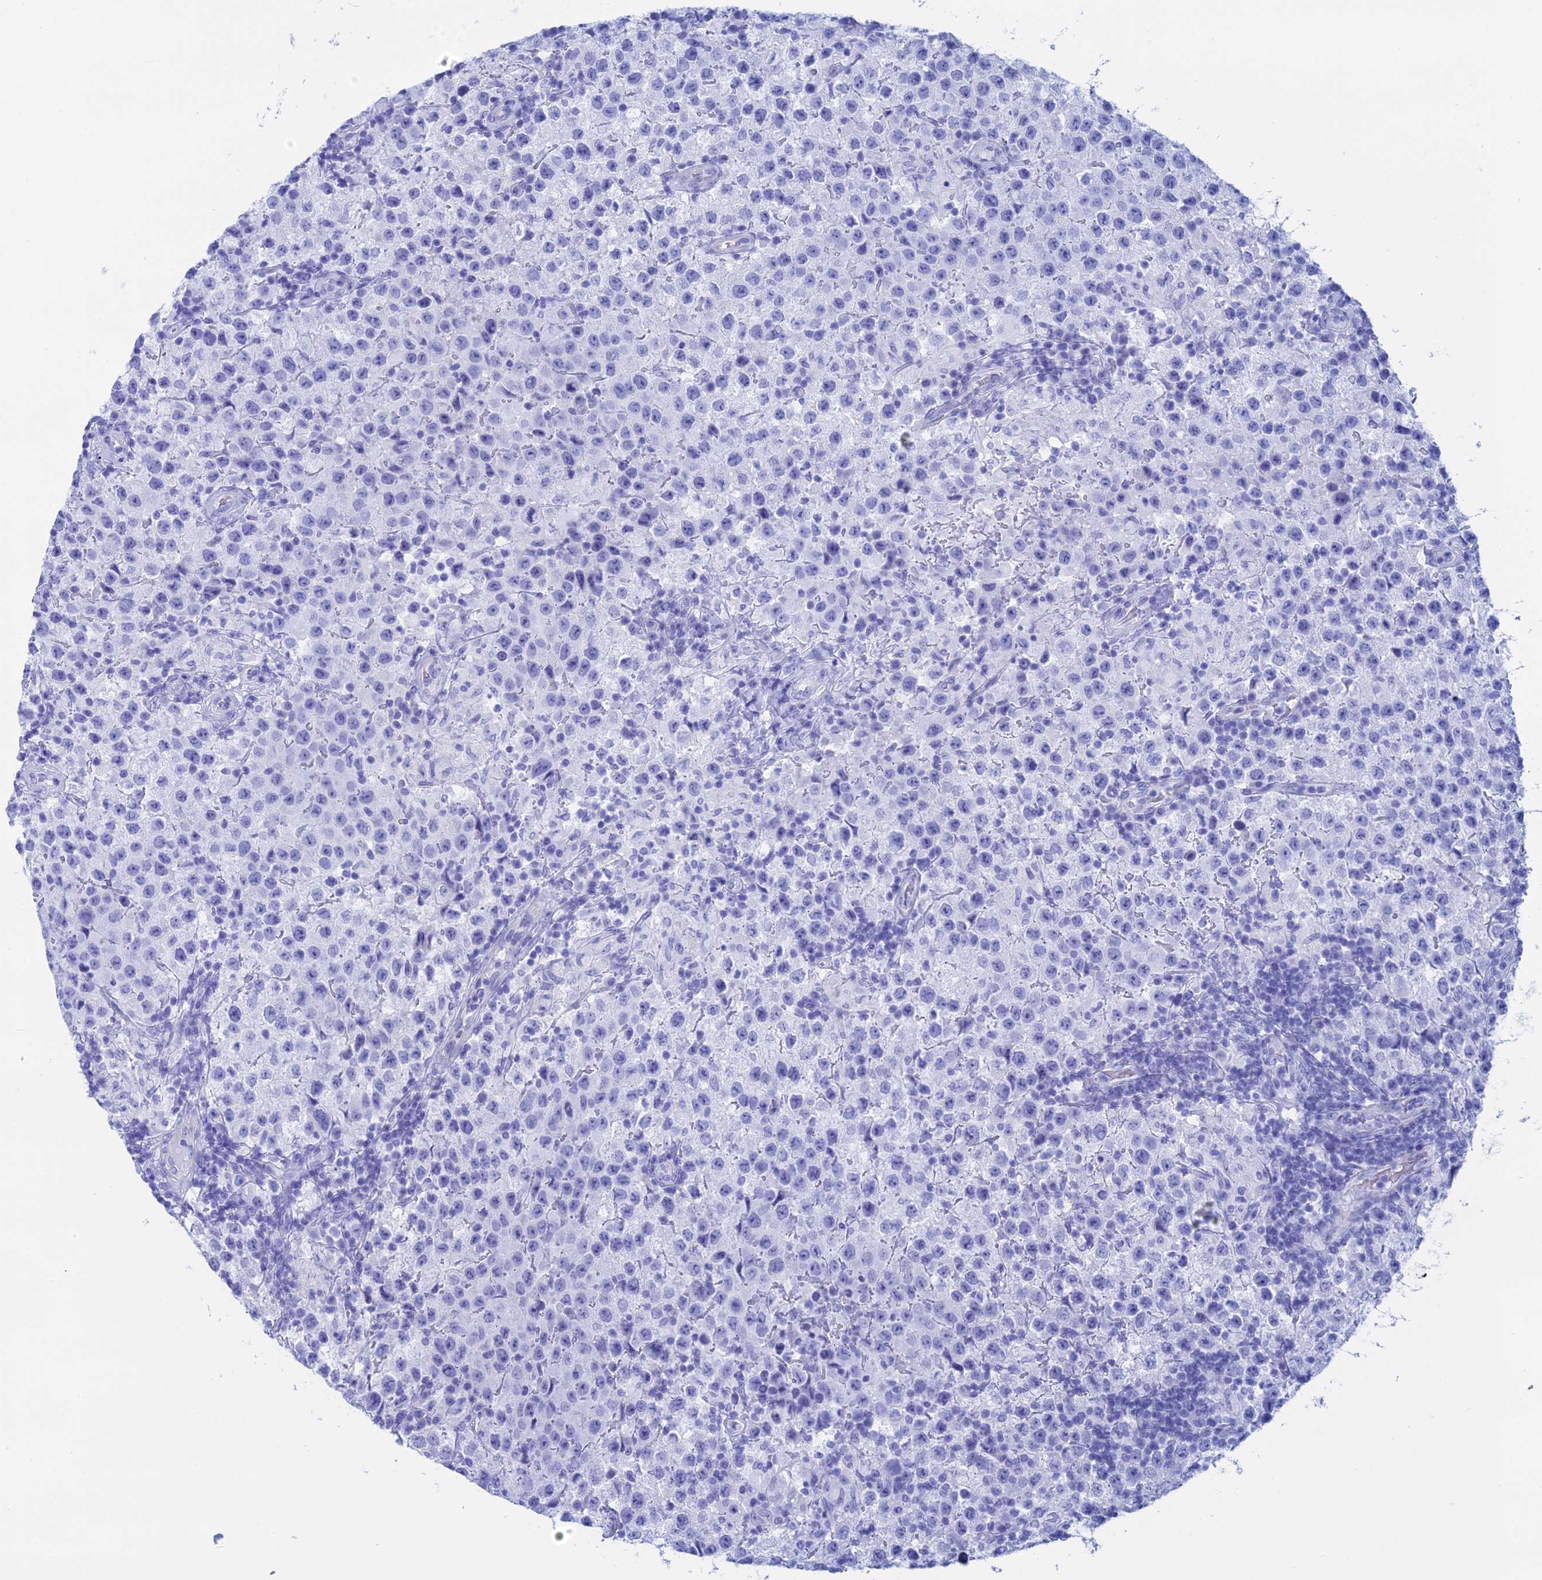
{"staining": {"intensity": "negative", "quantity": "none", "location": "none"}, "tissue": "testis cancer", "cell_type": "Tumor cells", "image_type": "cancer", "snomed": [{"axis": "morphology", "description": "Seminoma, NOS"}, {"axis": "morphology", "description": "Carcinoma, Embryonal, NOS"}, {"axis": "topography", "description": "Testis"}], "caption": "High power microscopy histopathology image of an immunohistochemistry (IHC) image of embryonal carcinoma (testis), revealing no significant expression in tumor cells.", "gene": "TEX101", "patient": {"sex": "male", "age": 41}}